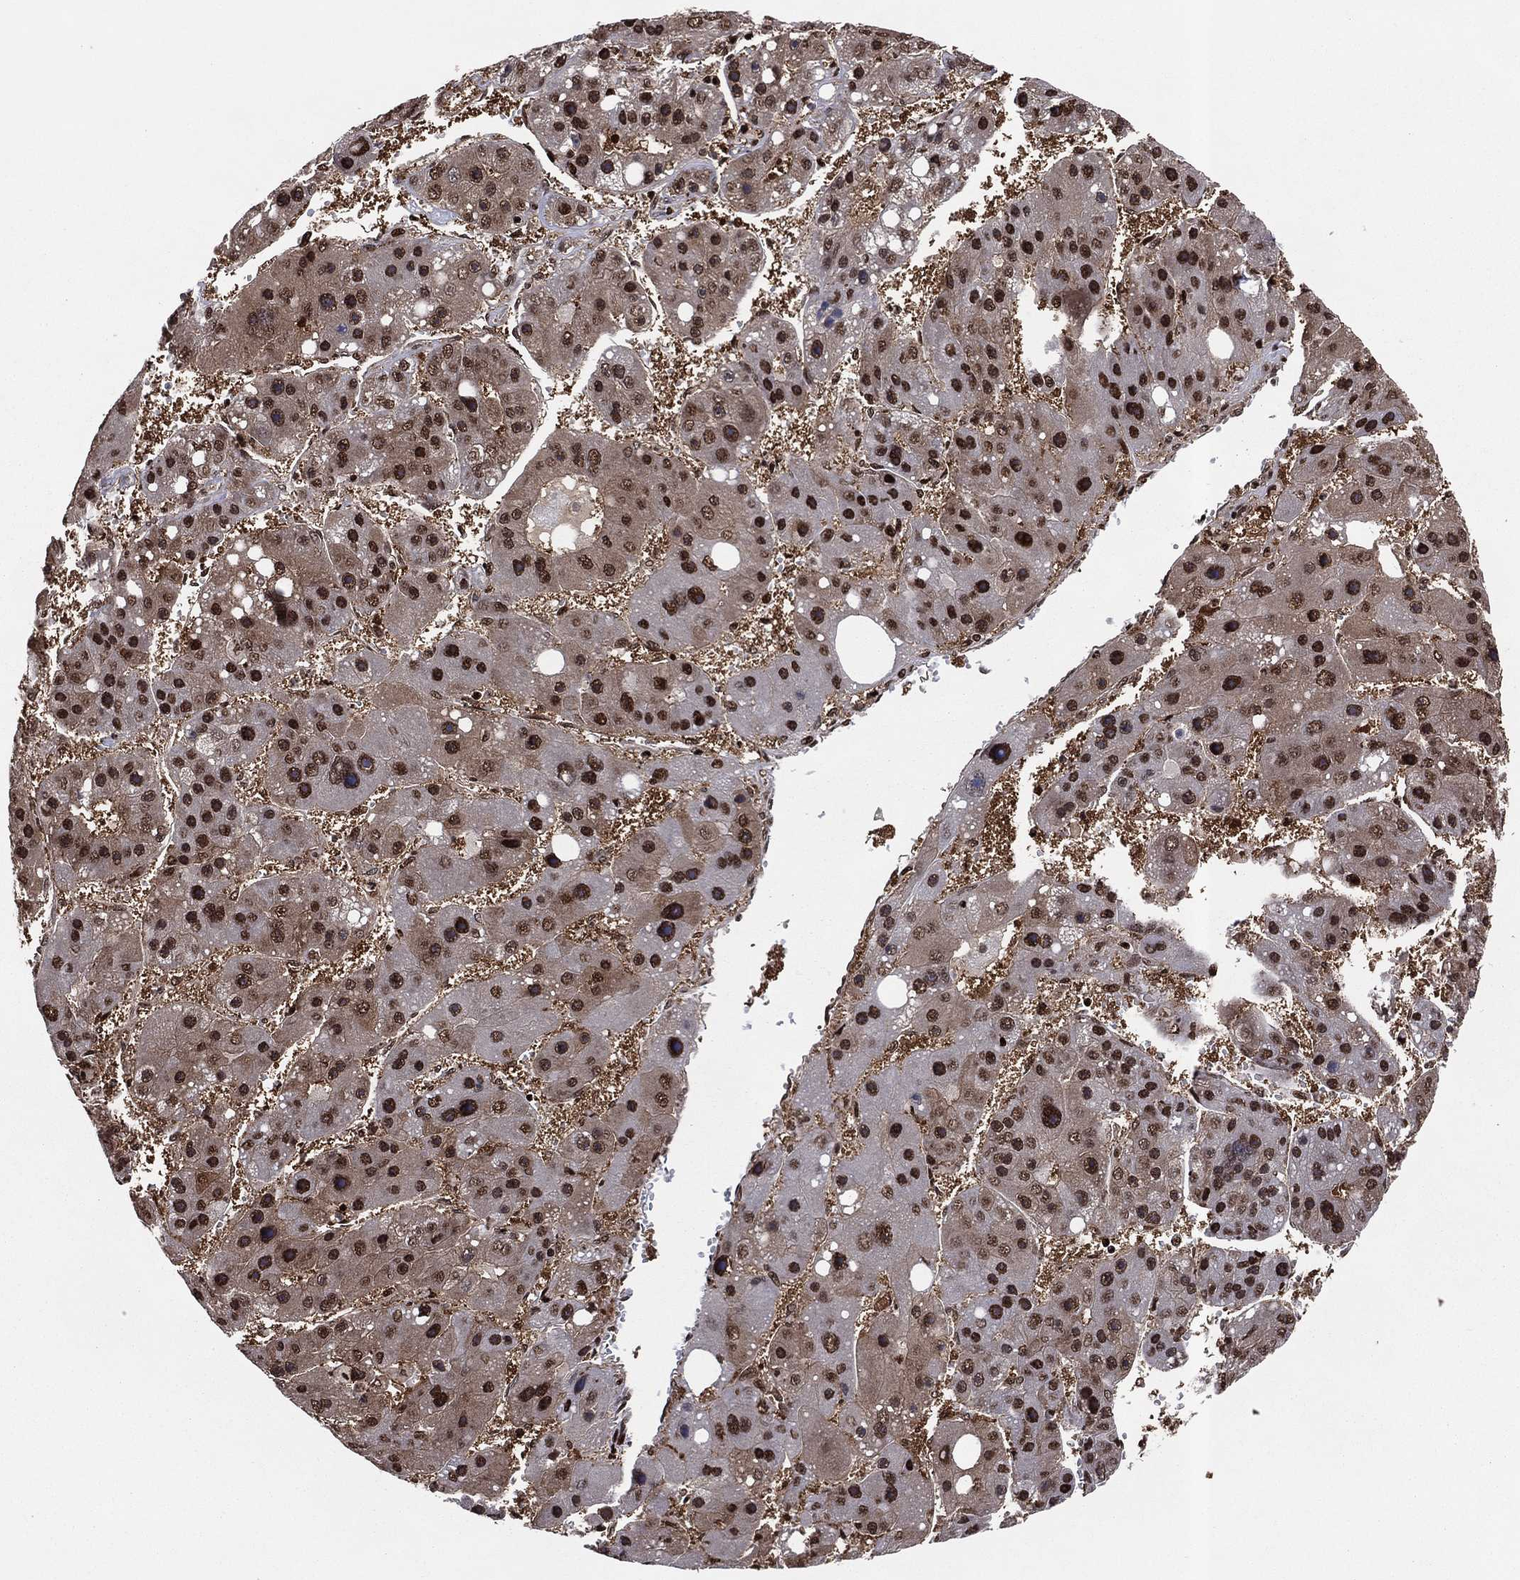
{"staining": {"intensity": "strong", "quantity": ">75%", "location": "cytoplasmic/membranous,nuclear"}, "tissue": "liver cancer", "cell_type": "Tumor cells", "image_type": "cancer", "snomed": [{"axis": "morphology", "description": "Carcinoma, Hepatocellular, NOS"}, {"axis": "topography", "description": "Liver"}], "caption": "Hepatocellular carcinoma (liver) stained with DAB (3,3'-diaminobenzidine) immunohistochemistry shows high levels of strong cytoplasmic/membranous and nuclear staining in about >75% of tumor cells.", "gene": "PSMA1", "patient": {"sex": "female", "age": 61}}